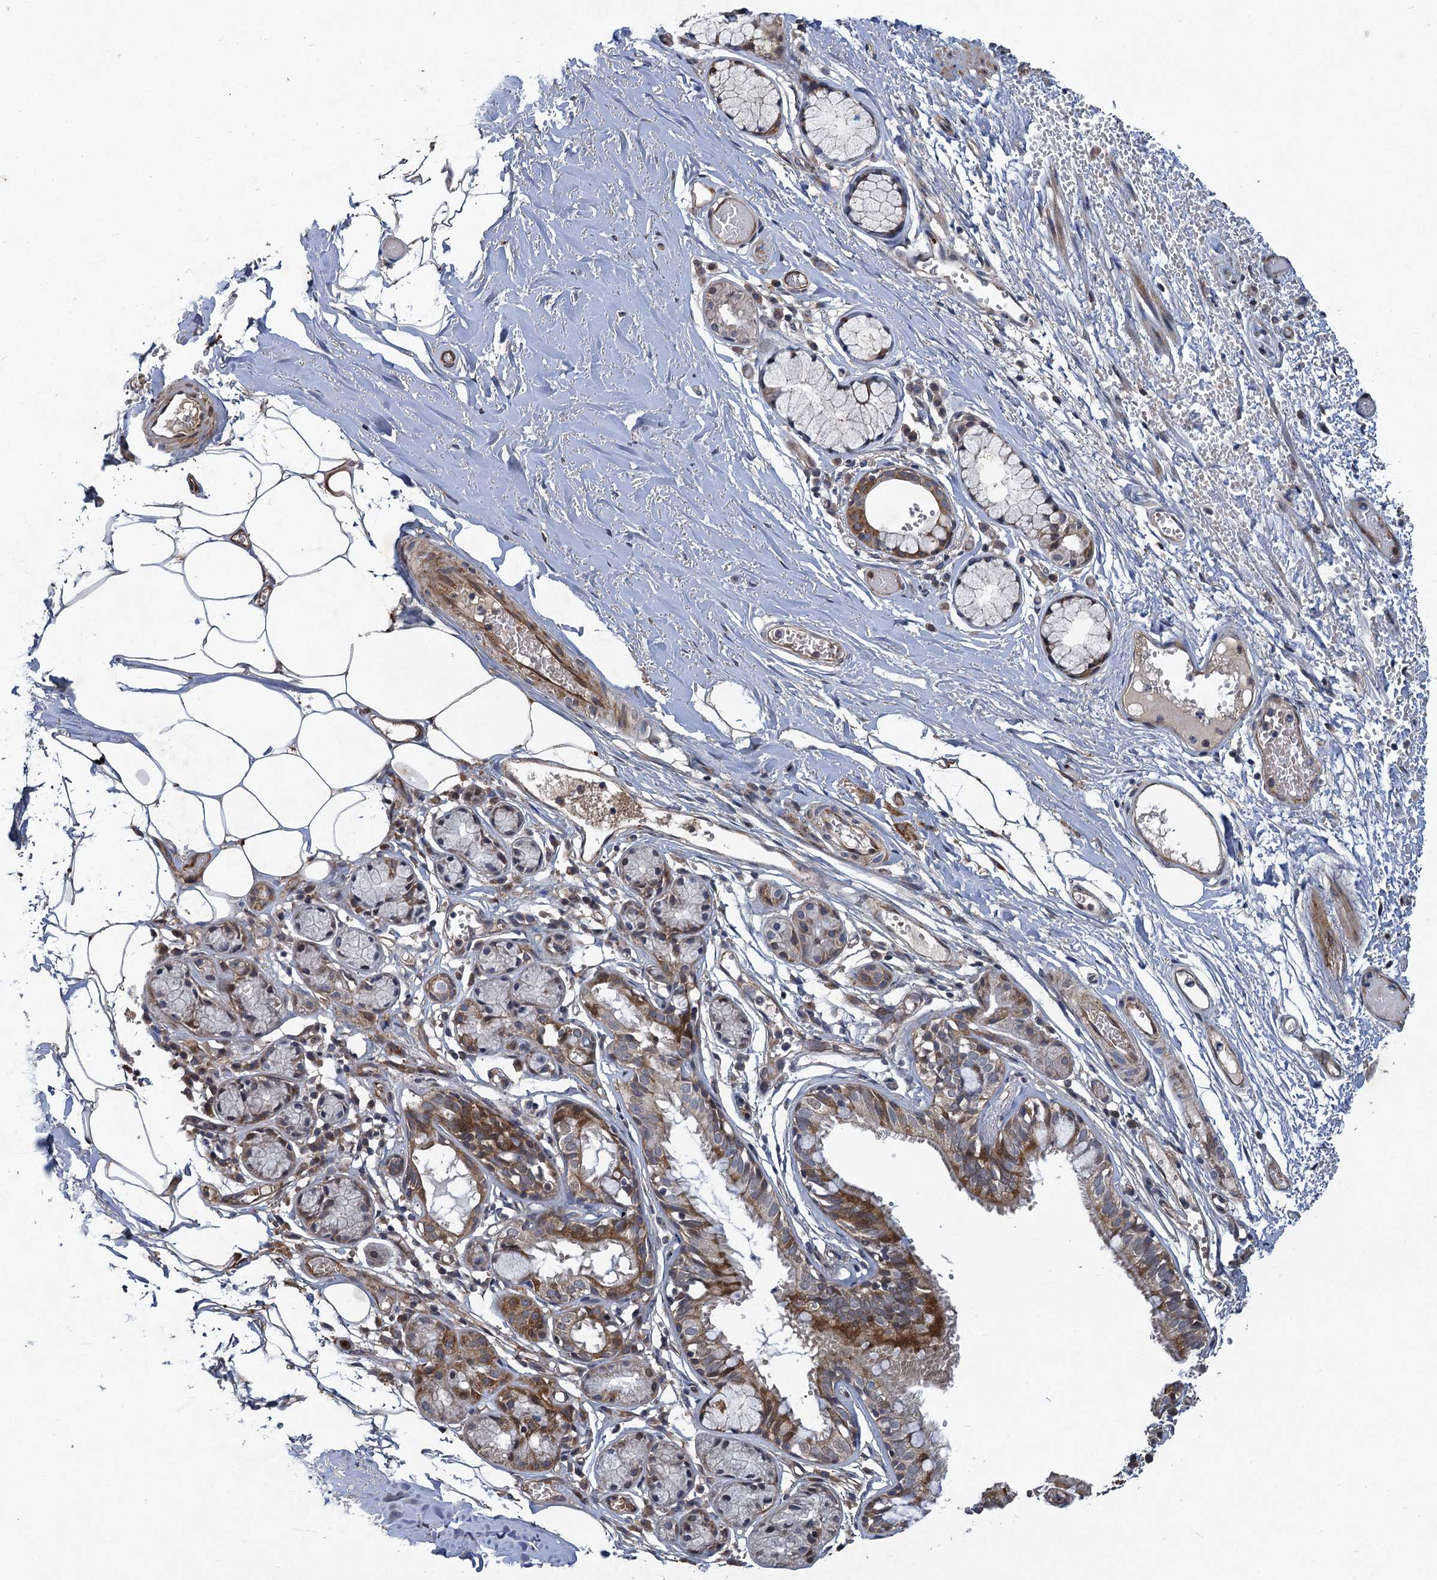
{"staining": {"intensity": "moderate", "quantity": "25%-75%", "location": "cytoplasmic/membranous,nuclear"}, "tissue": "bronchus", "cell_type": "Respiratory epithelial cells", "image_type": "normal", "snomed": [{"axis": "morphology", "description": "Normal tissue, NOS"}, {"axis": "topography", "description": "Bronchus"}, {"axis": "topography", "description": "Lung"}], "caption": "A high-resolution micrograph shows immunohistochemistry (IHC) staining of normal bronchus, which reveals moderate cytoplasmic/membranous,nuclear expression in approximately 25%-75% of respiratory epithelial cells.", "gene": "NUDT22", "patient": {"sex": "male", "age": 56}}